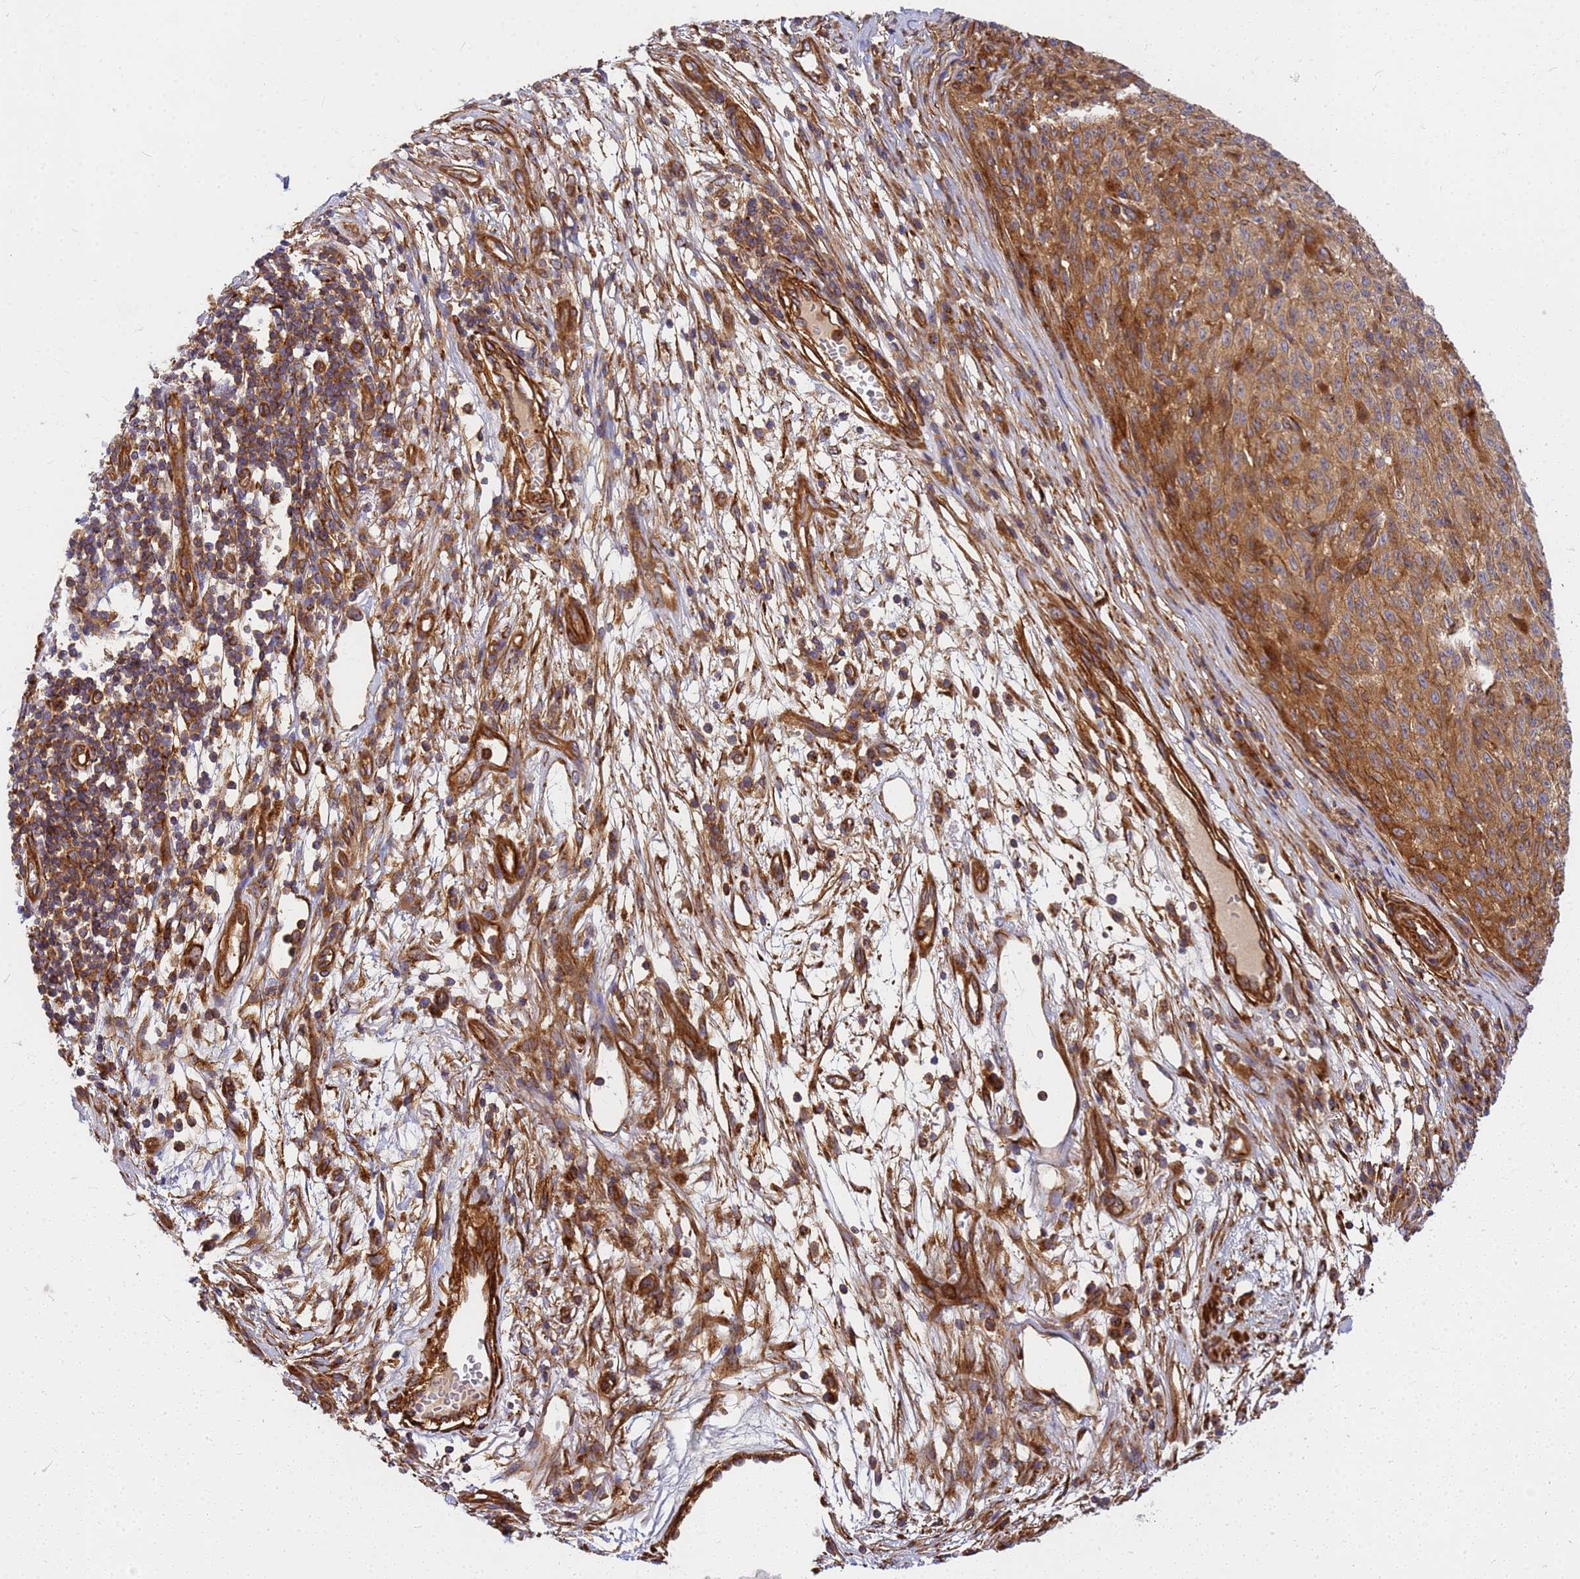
{"staining": {"intensity": "moderate", "quantity": ">75%", "location": "cytoplasmic/membranous"}, "tissue": "melanoma", "cell_type": "Tumor cells", "image_type": "cancer", "snomed": [{"axis": "morphology", "description": "Malignant melanoma, NOS"}, {"axis": "topography", "description": "Skin"}], "caption": "The micrograph demonstrates immunohistochemical staining of melanoma. There is moderate cytoplasmic/membranous positivity is appreciated in approximately >75% of tumor cells.", "gene": "C2CD5", "patient": {"sex": "female", "age": 82}}